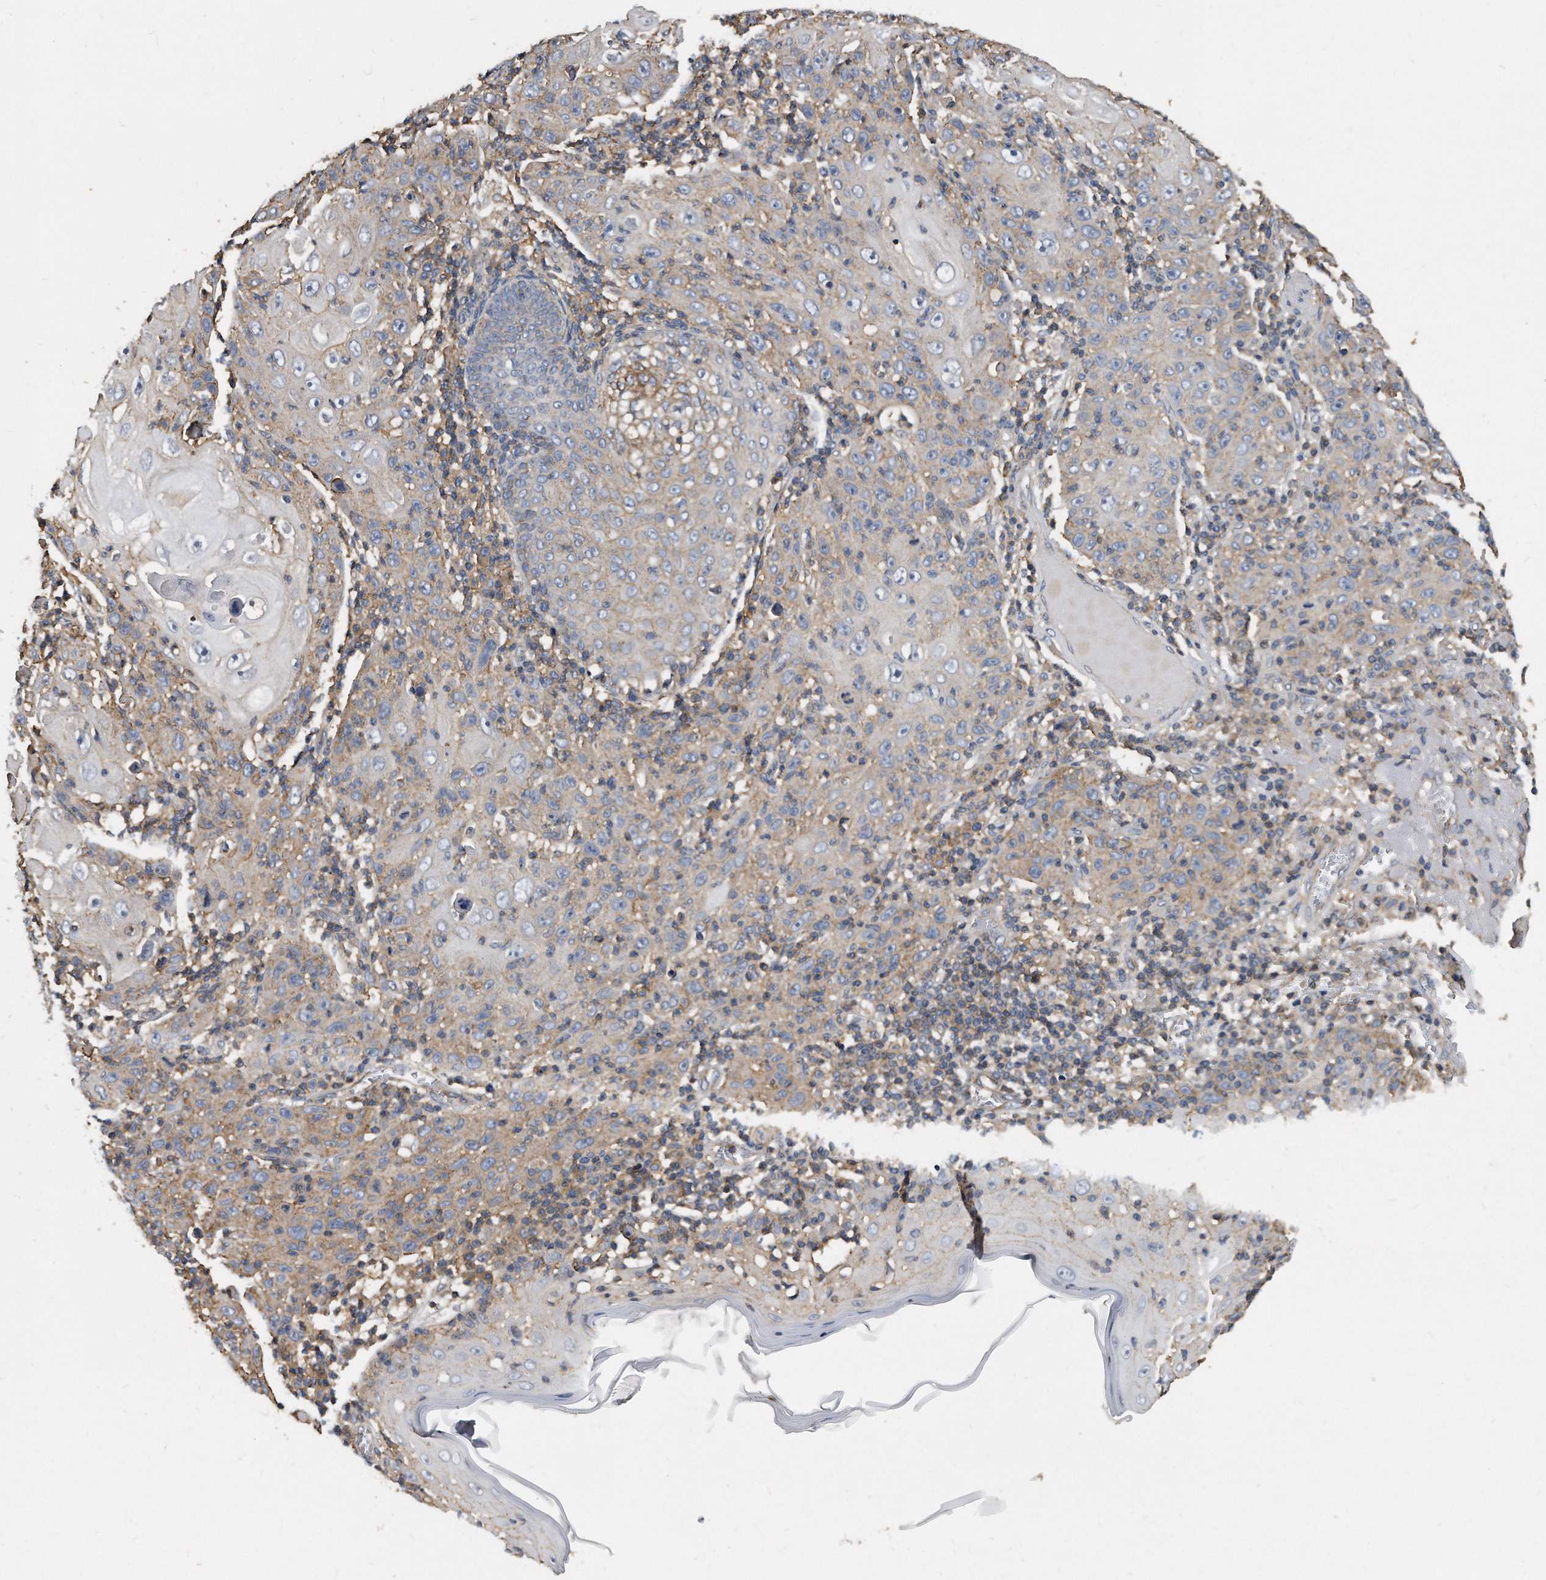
{"staining": {"intensity": "weak", "quantity": "<25%", "location": "cytoplasmic/membranous"}, "tissue": "skin cancer", "cell_type": "Tumor cells", "image_type": "cancer", "snomed": [{"axis": "morphology", "description": "Squamous cell carcinoma, NOS"}, {"axis": "topography", "description": "Skin"}], "caption": "High magnification brightfield microscopy of skin squamous cell carcinoma stained with DAB (3,3'-diaminobenzidine) (brown) and counterstained with hematoxylin (blue): tumor cells show no significant expression.", "gene": "ATG5", "patient": {"sex": "female", "age": 88}}